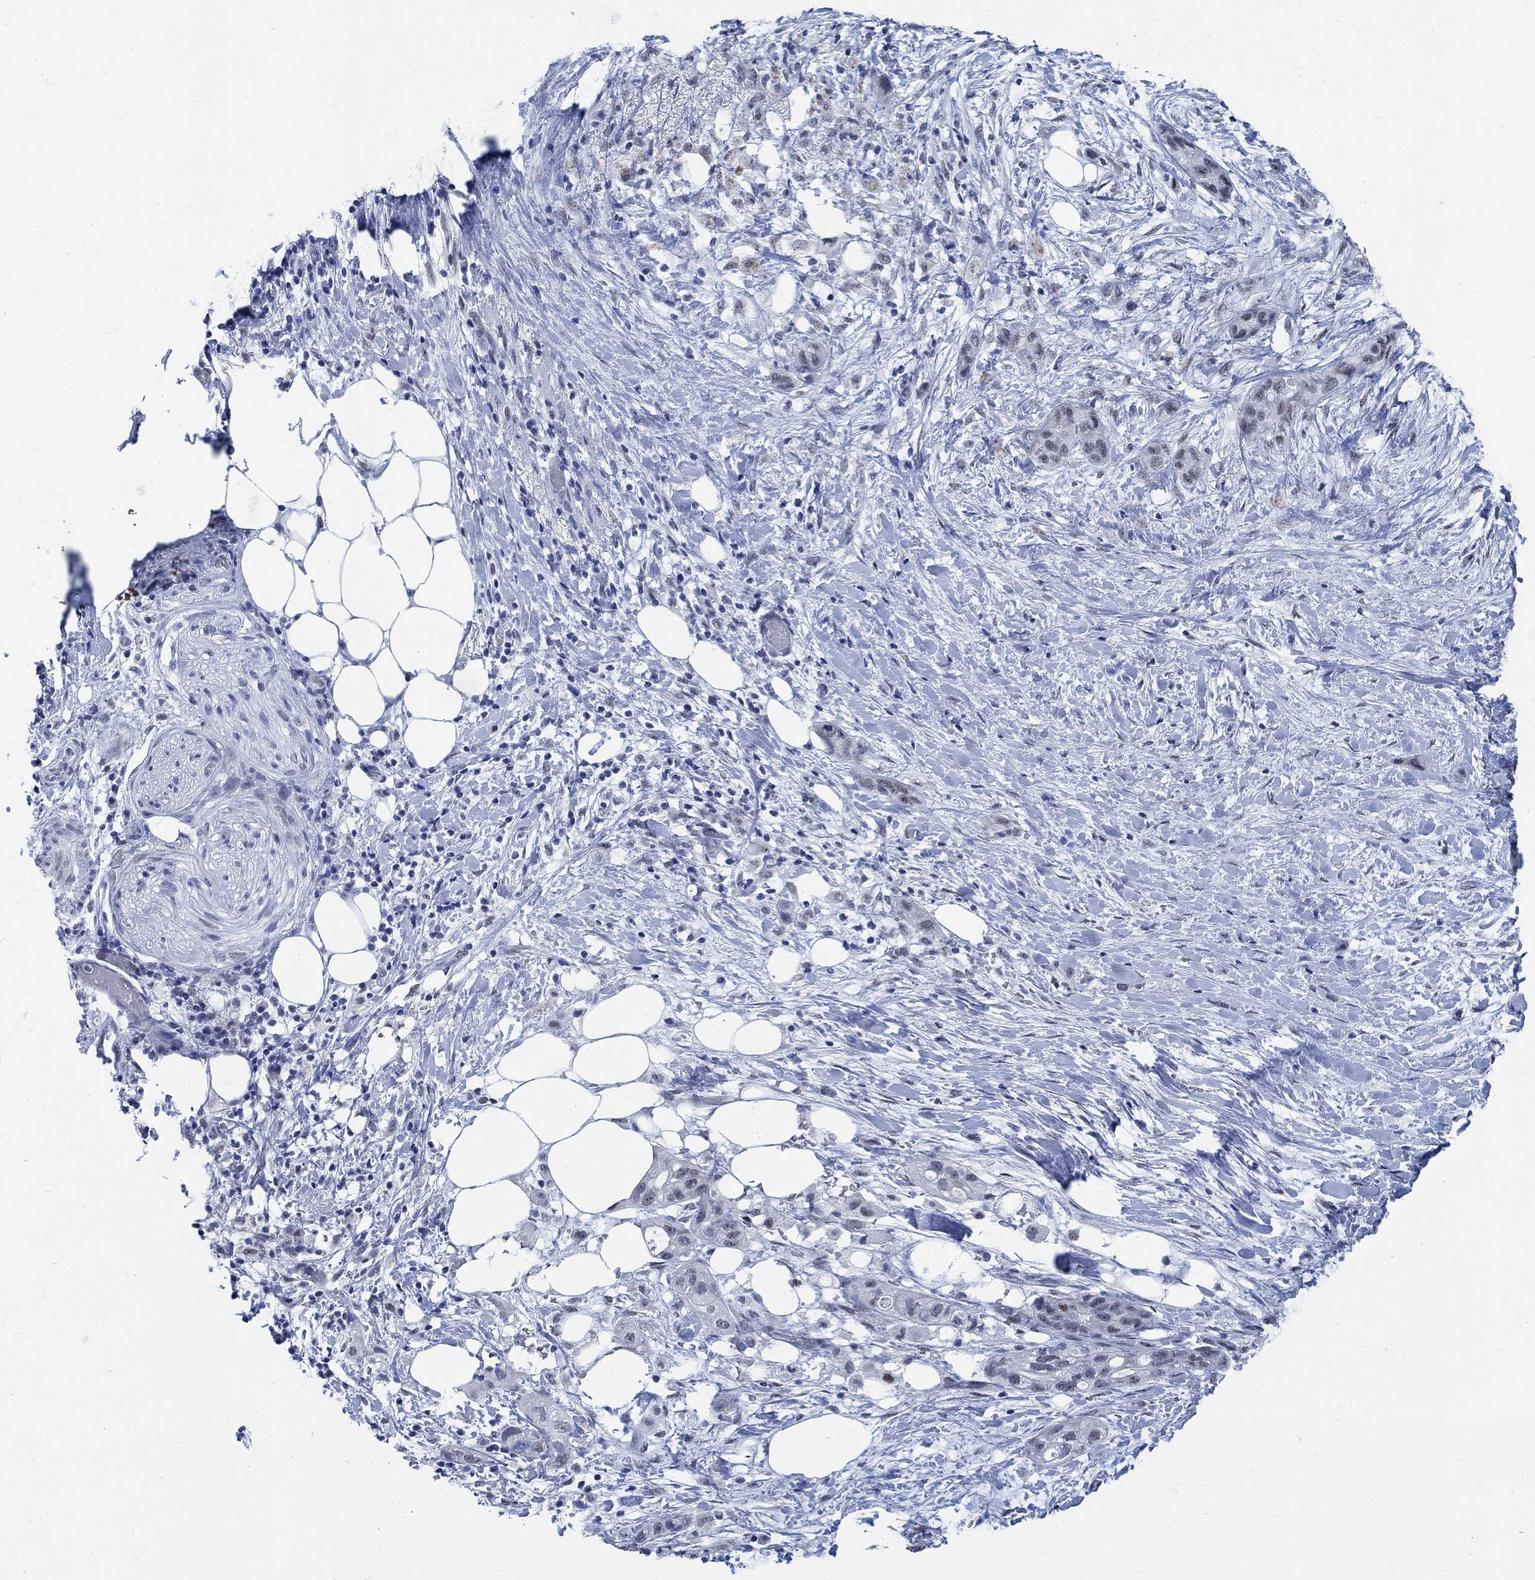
{"staining": {"intensity": "weak", "quantity": "<25%", "location": "nuclear"}, "tissue": "pancreatic cancer", "cell_type": "Tumor cells", "image_type": "cancer", "snomed": [{"axis": "morphology", "description": "Adenocarcinoma, NOS"}, {"axis": "topography", "description": "Pancreas"}], "caption": "Human pancreatic cancer stained for a protein using immunohistochemistry (IHC) shows no positivity in tumor cells.", "gene": "DLK1", "patient": {"sex": "female", "age": 72}}